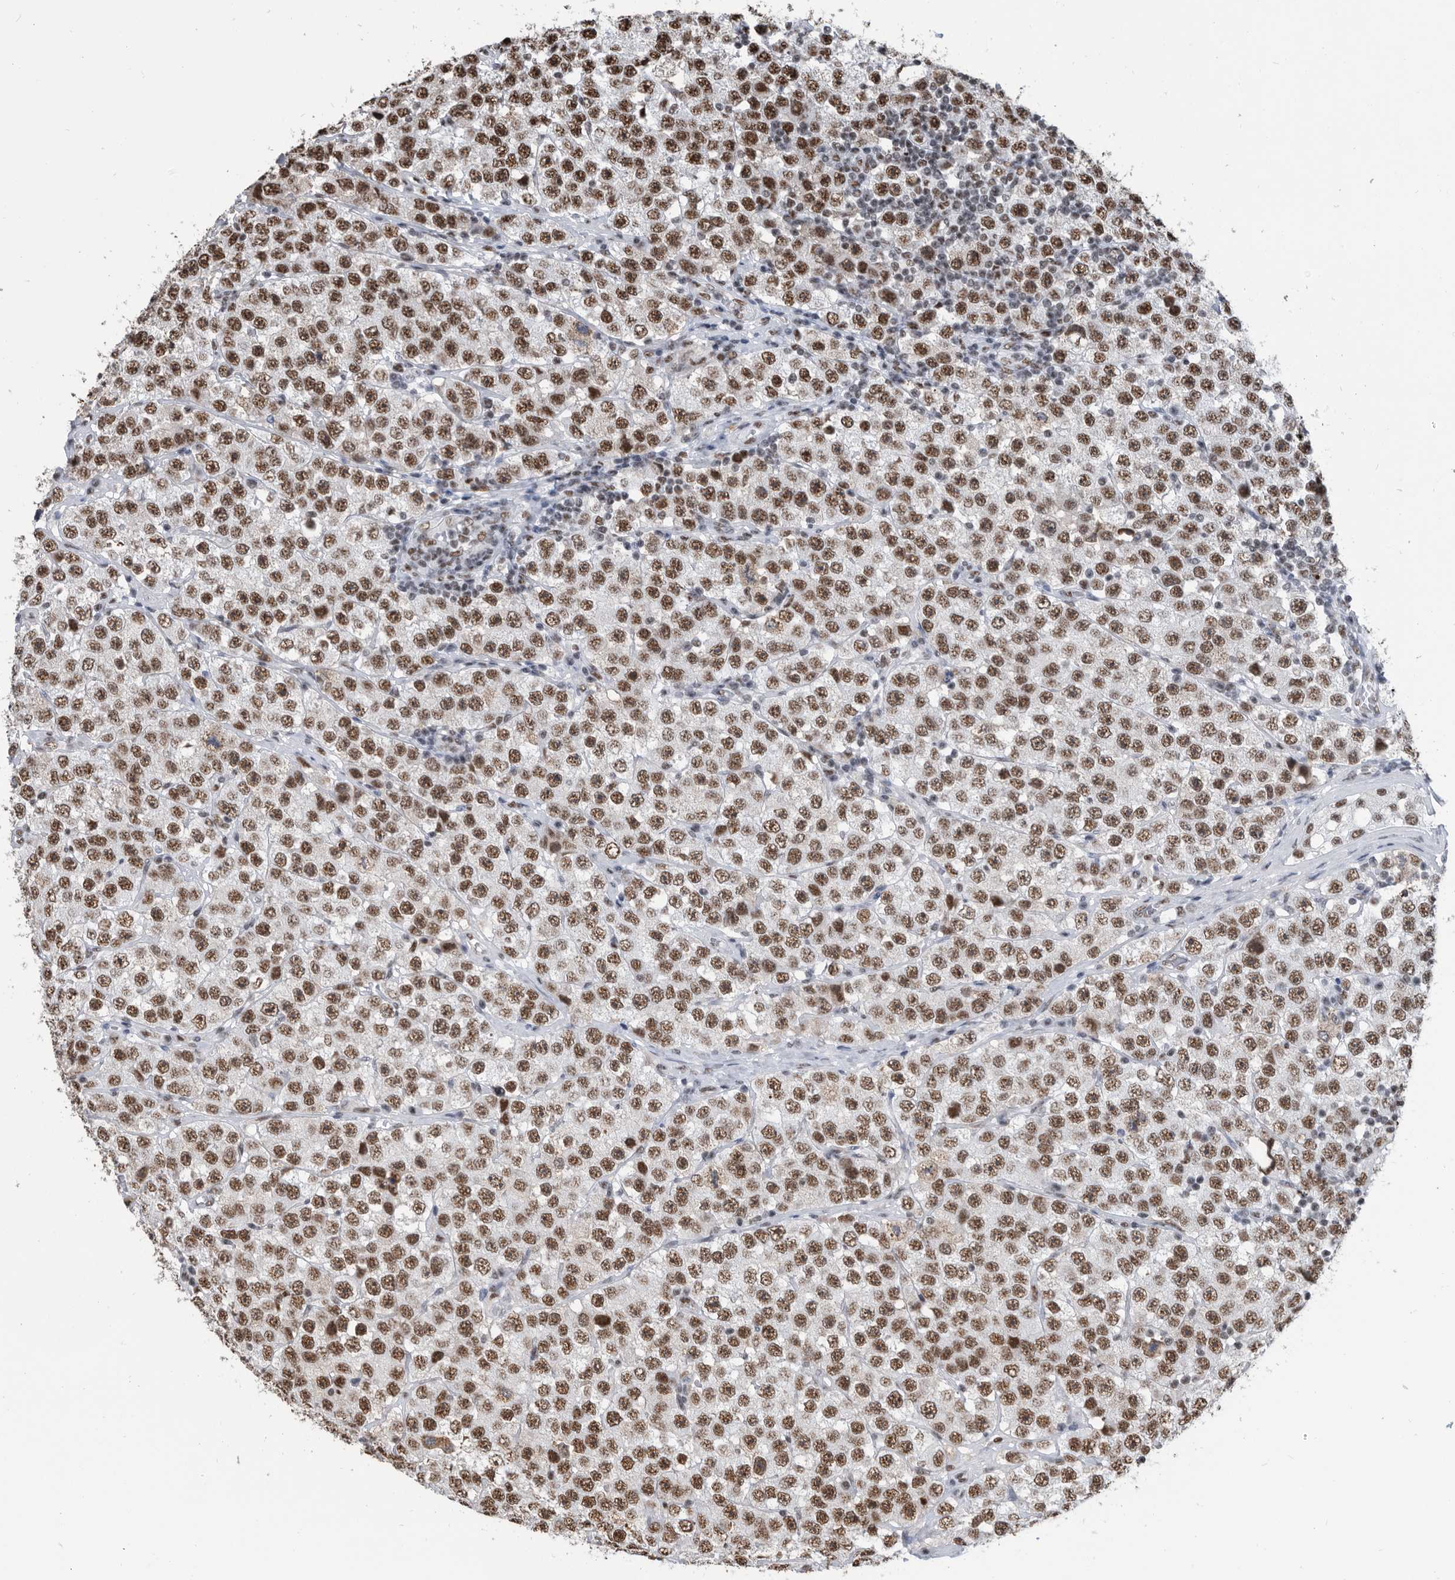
{"staining": {"intensity": "moderate", "quantity": ">75%", "location": "nuclear"}, "tissue": "testis cancer", "cell_type": "Tumor cells", "image_type": "cancer", "snomed": [{"axis": "morphology", "description": "Seminoma, NOS"}, {"axis": "topography", "description": "Testis"}], "caption": "The image exhibits staining of testis cancer (seminoma), revealing moderate nuclear protein expression (brown color) within tumor cells.", "gene": "SF3A1", "patient": {"sex": "male", "age": 28}}